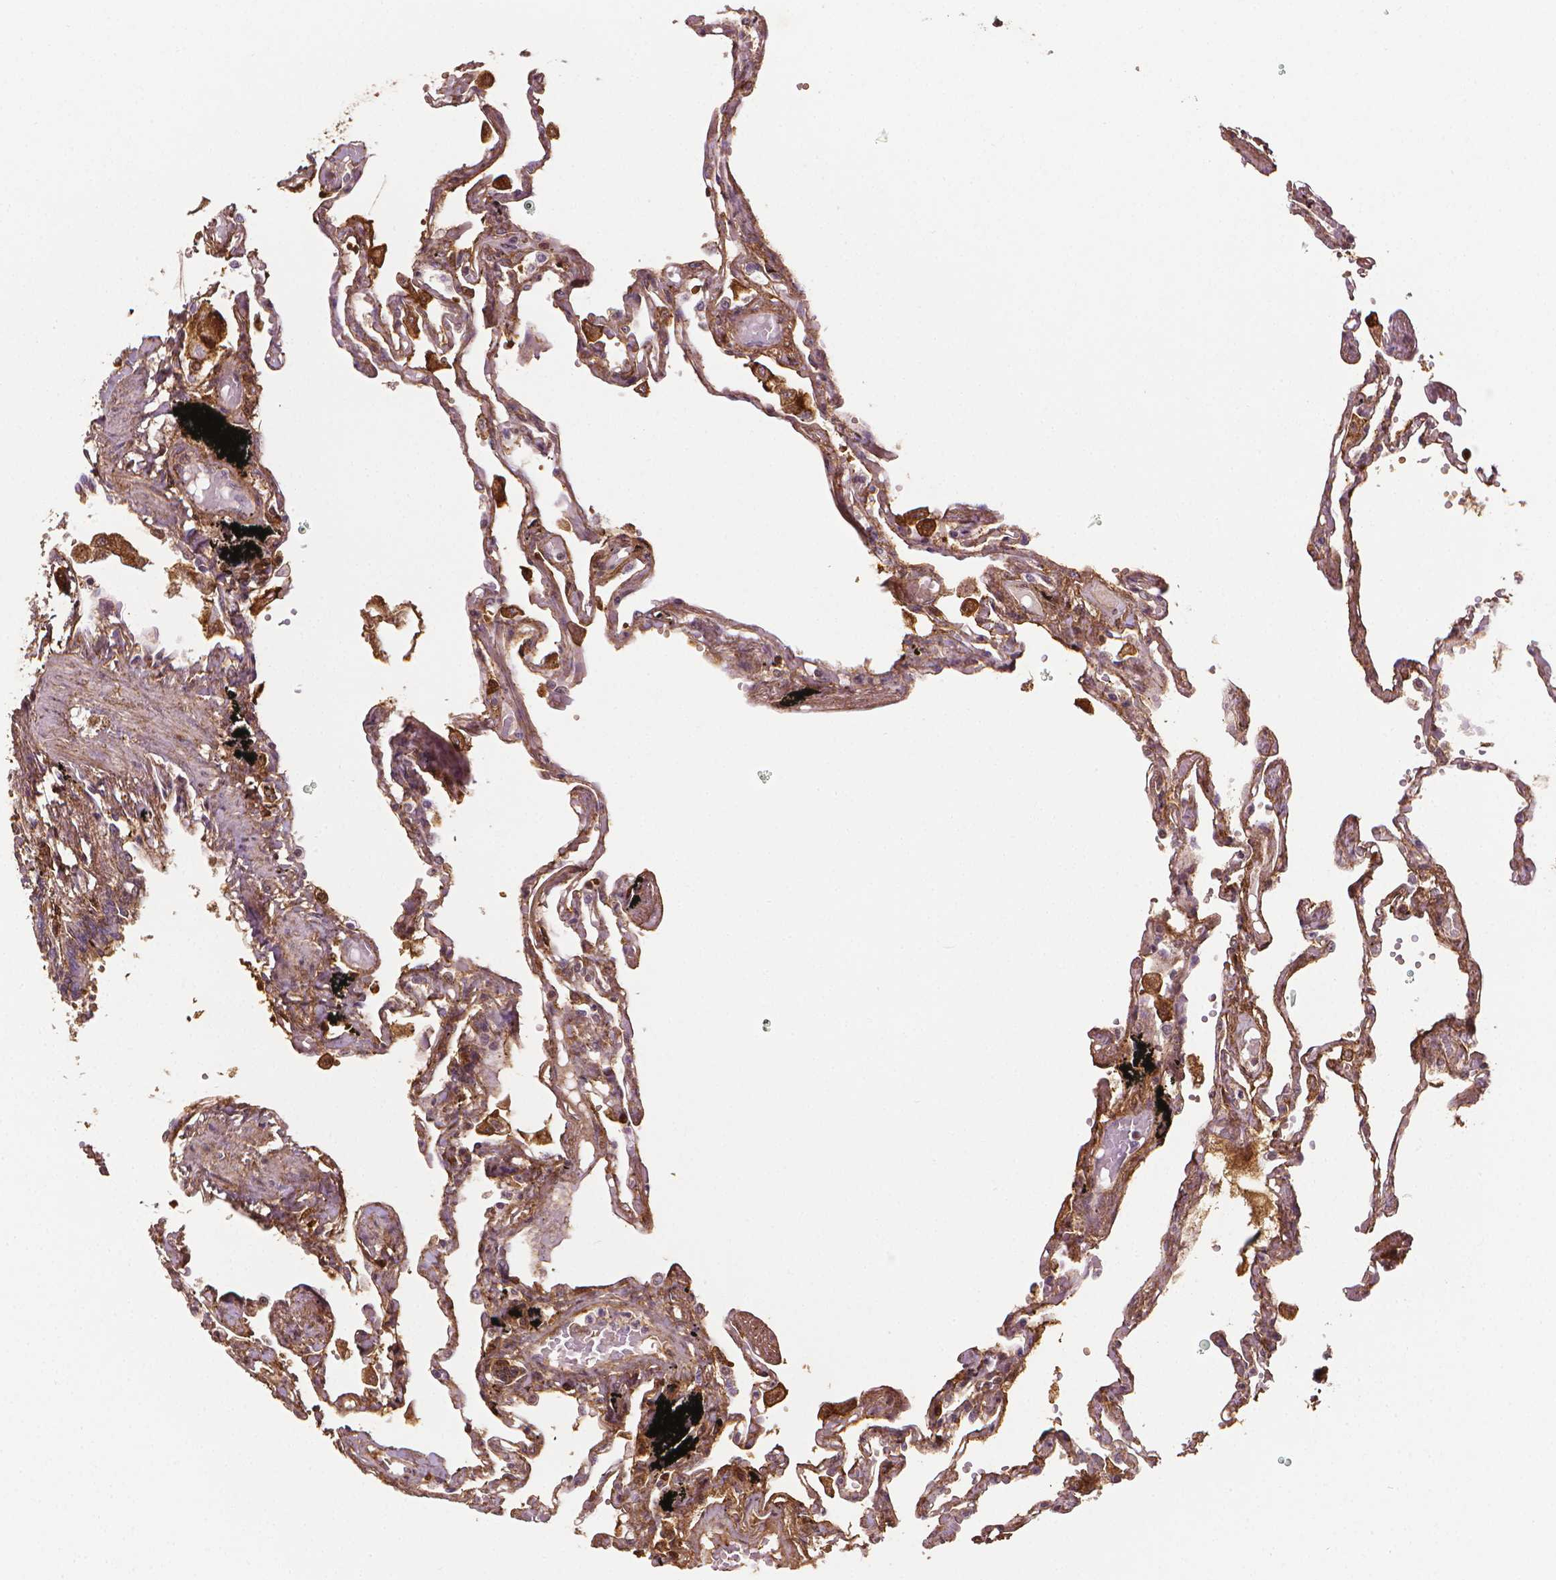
{"staining": {"intensity": "moderate", "quantity": "25%-75%", "location": "cytoplasmic/membranous,nuclear"}, "tissue": "lung", "cell_type": "Alveolar cells", "image_type": "normal", "snomed": [{"axis": "morphology", "description": "Normal tissue, NOS"}, {"axis": "morphology", "description": "Adenocarcinoma, NOS"}, {"axis": "topography", "description": "Cartilage tissue"}, {"axis": "topography", "description": "Lung"}], "caption": "Protein expression analysis of normal lung shows moderate cytoplasmic/membranous,nuclear expression in about 25%-75% of alveolar cells.", "gene": "DCN", "patient": {"sex": "female", "age": 67}}